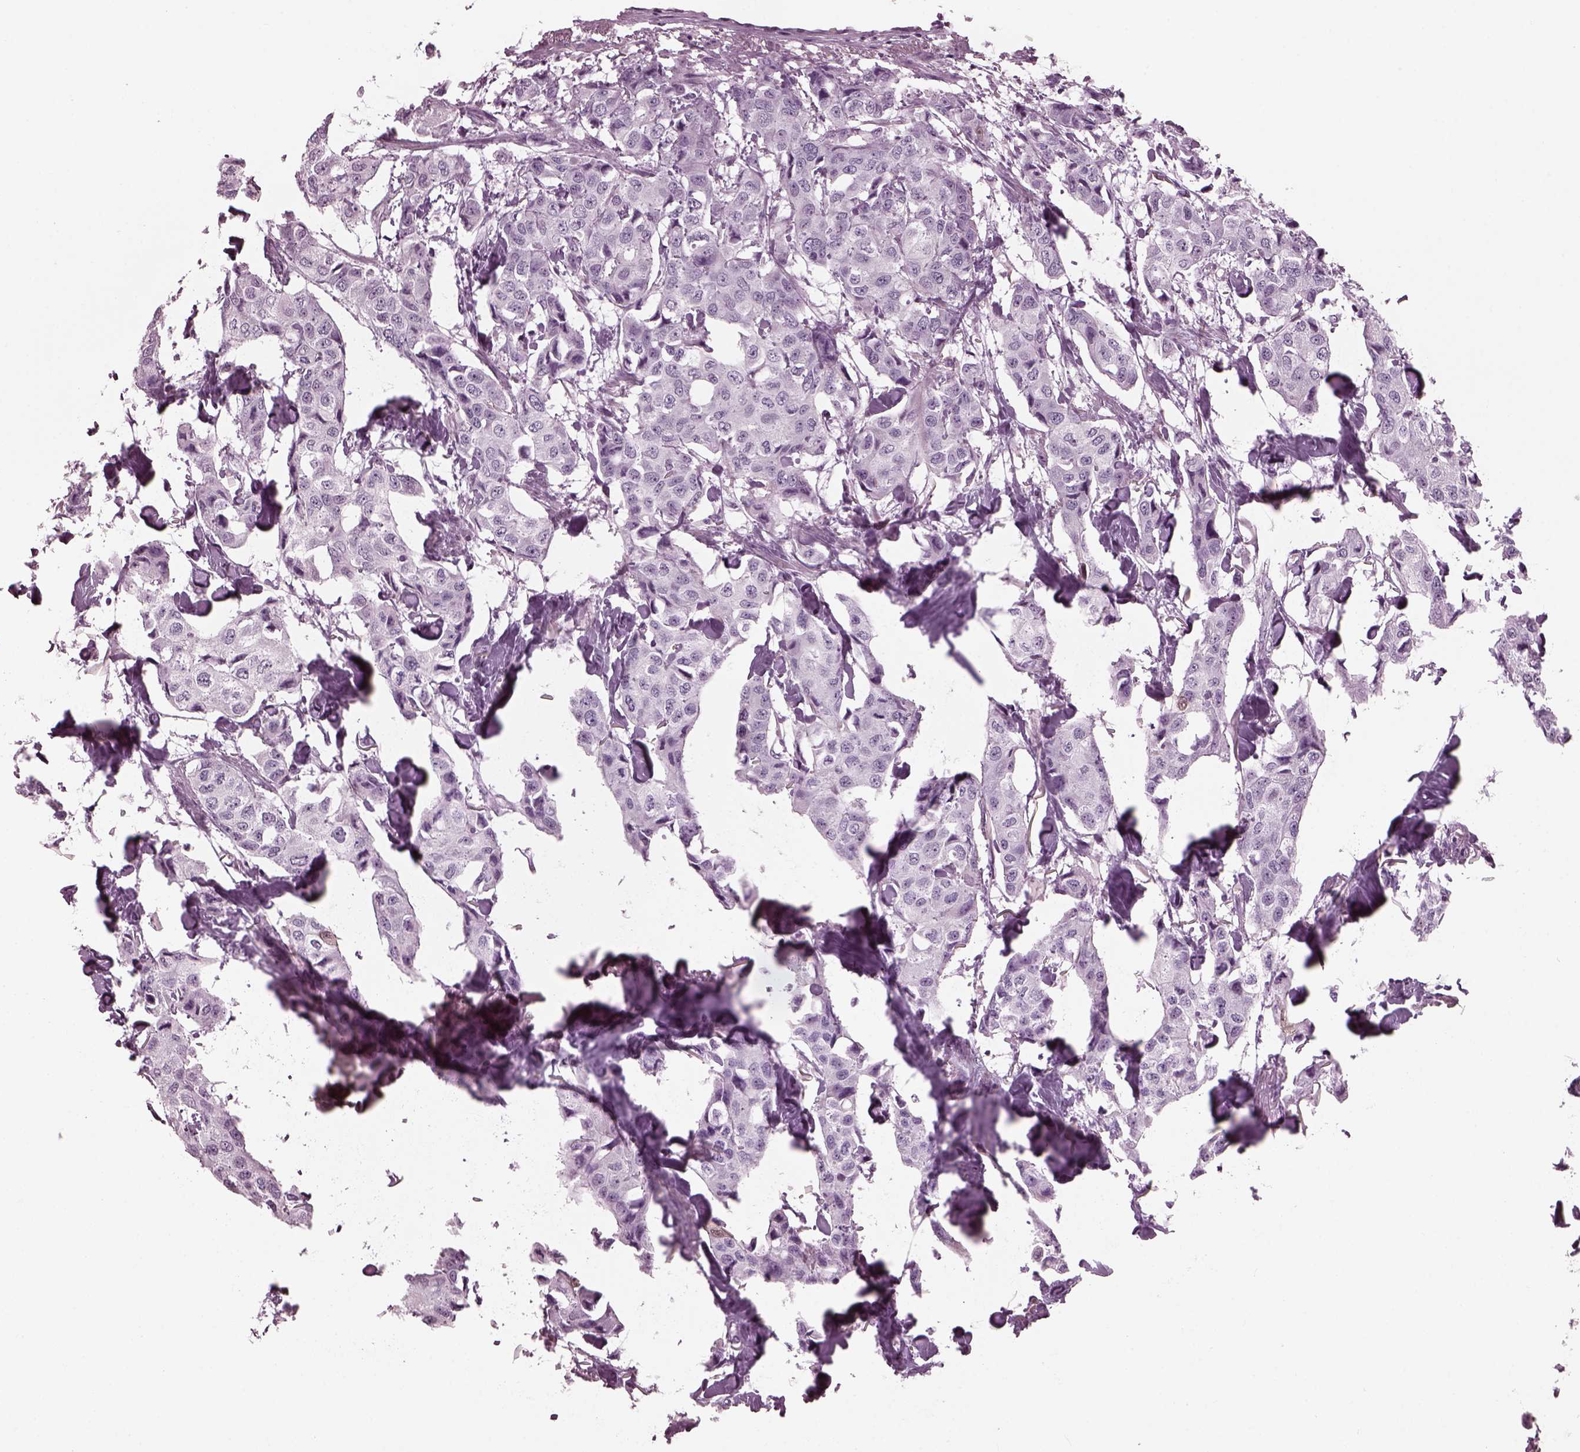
{"staining": {"intensity": "negative", "quantity": "none", "location": "none"}, "tissue": "breast cancer", "cell_type": "Tumor cells", "image_type": "cancer", "snomed": [{"axis": "morphology", "description": "Duct carcinoma"}, {"axis": "topography", "description": "Breast"}], "caption": "DAB (3,3'-diaminobenzidine) immunohistochemical staining of breast cancer displays no significant positivity in tumor cells.", "gene": "TPPP2", "patient": {"sex": "female", "age": 80}}